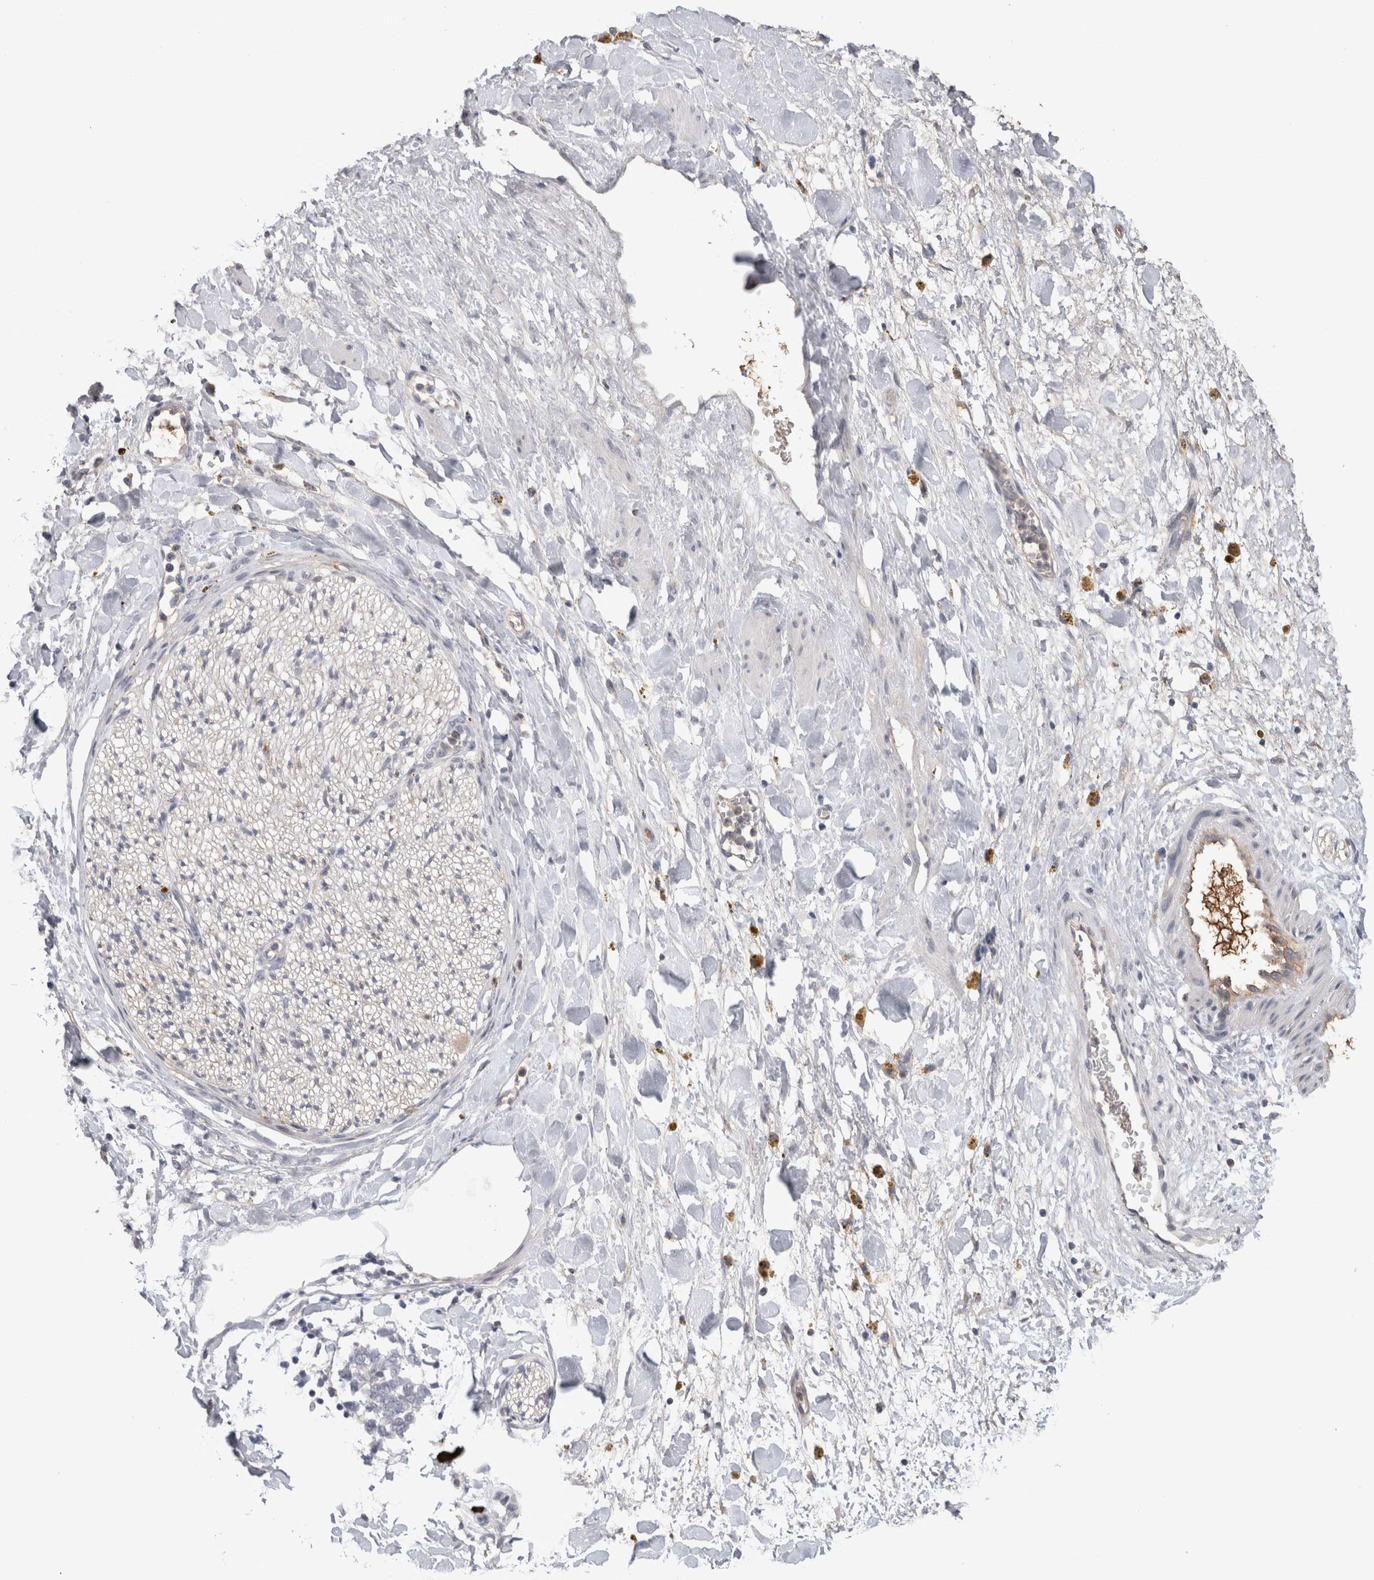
{"staining": {"intensity": "moderate", "quantity": "25%-75%", "location": "cytoplasmic/membranous"}, "tissue": "adipose tissue", "cell_type": "Adipocytes", "image_type": "normal", "snomed": [{"axis": "morphology", "description": "Normal tissue, NOS"}, {"axis": "topography", "description": "Kidney"}, {"axis": "topography", "description": "Peripheral nerve tissue"}], "caption": "A high-resolution histopathology image shows immunohistochemistry staining of unremarkable adipose tissue, which reveals moderate cytoplasmic/membranous expression in approximately 25%-75% of adipocytes. (IHC, brightfield microscopy, high magnification).", "gene": "PPP3CC", "patient": {"sex": "male", "age": 7}}